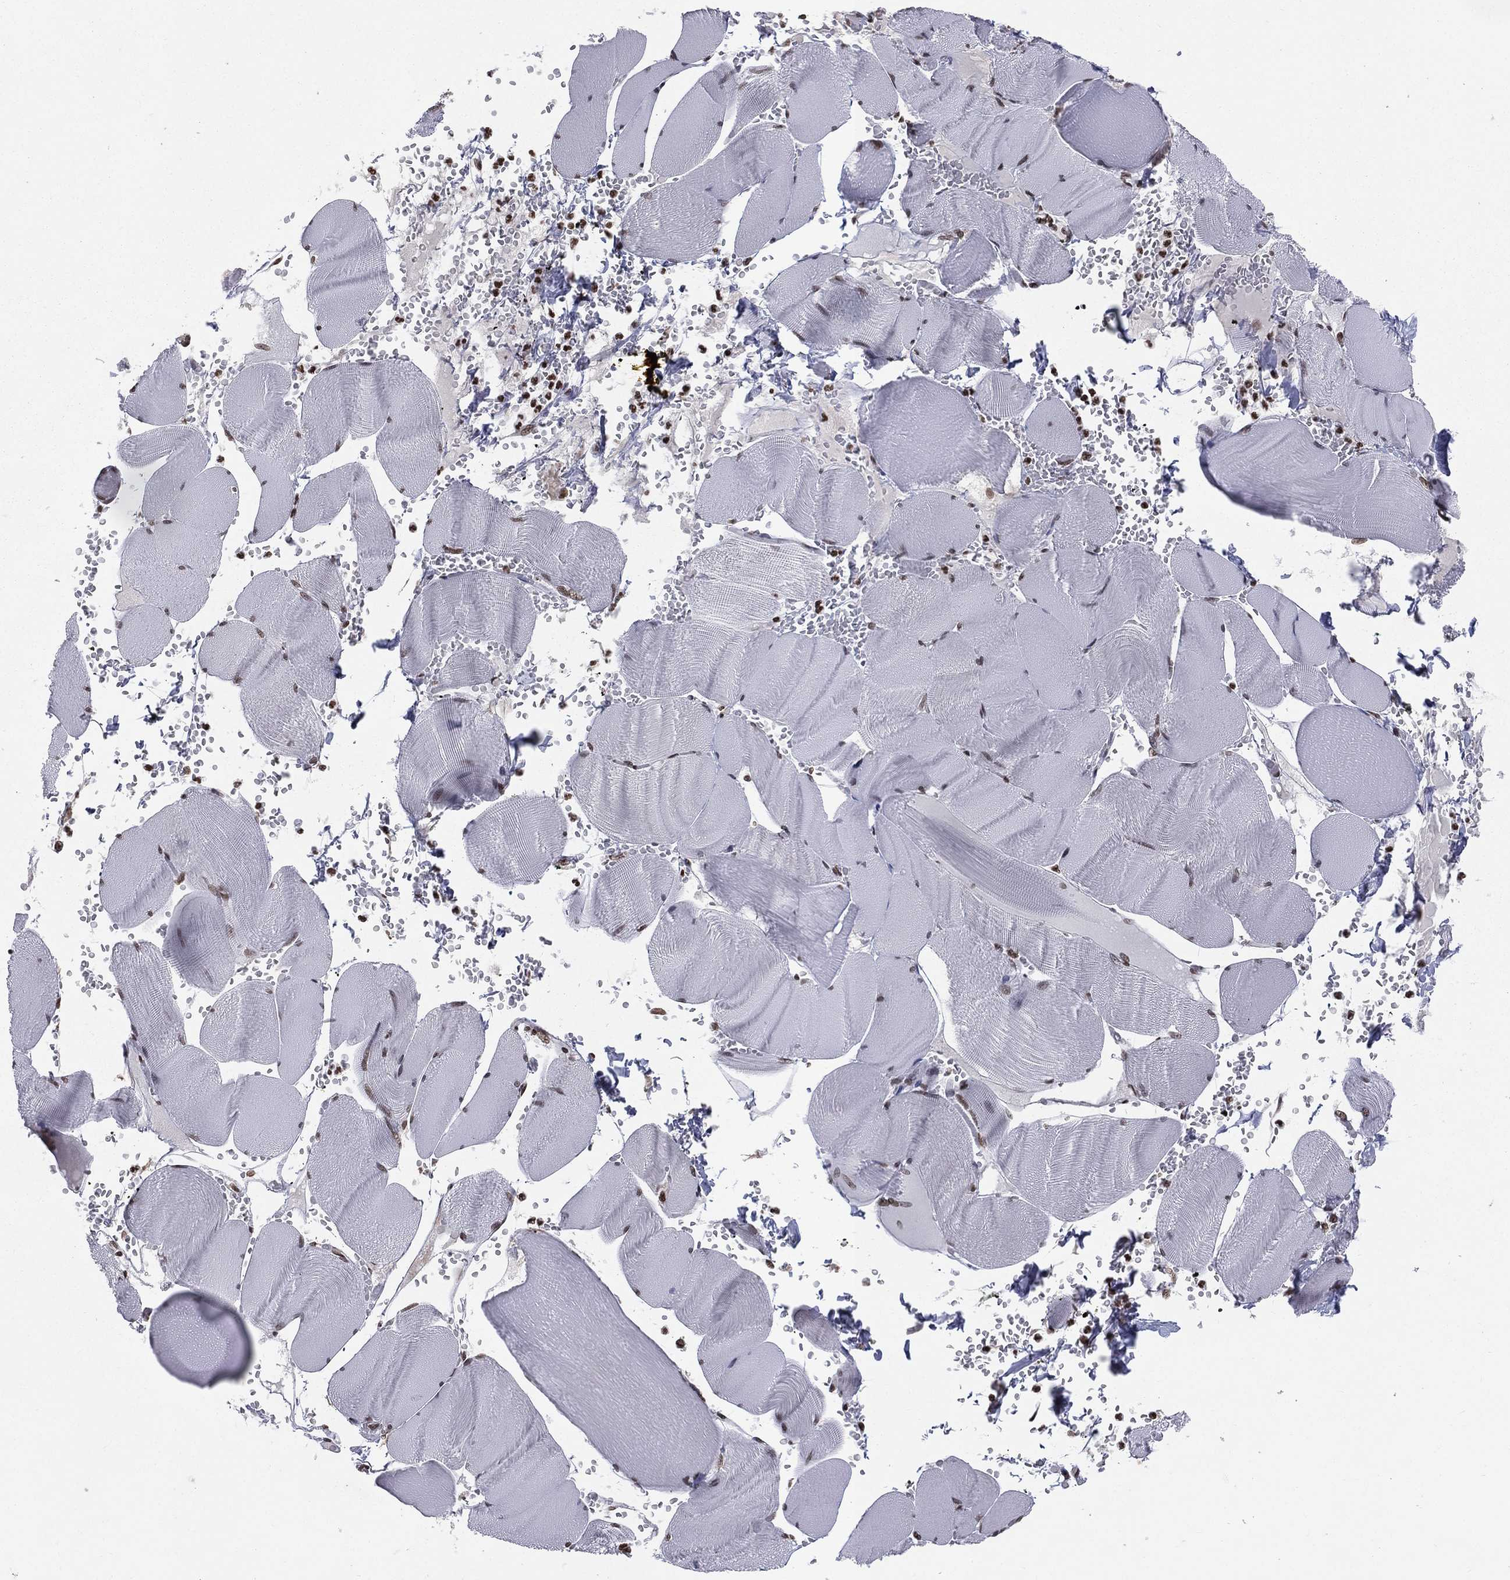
{"staining": {"intensity": "moderate", "quantity": ">75%", "location": "nuclear"}, "tissue": "skeletal muscle", "cell_type": "Myocytes", "image_type": "normal", "snomed": [{"axis": "morphology", "description": "Normal tissue, NOS"}, {"axis": "topography", "description": "Skeletal muscle"}], "caption": "The immunohistochemical stain labels moderate nuclear expression in myocytes of normal skeletal muscle.", "gene": "RFX7", "patient": {"sex": "male", "age": 56}}